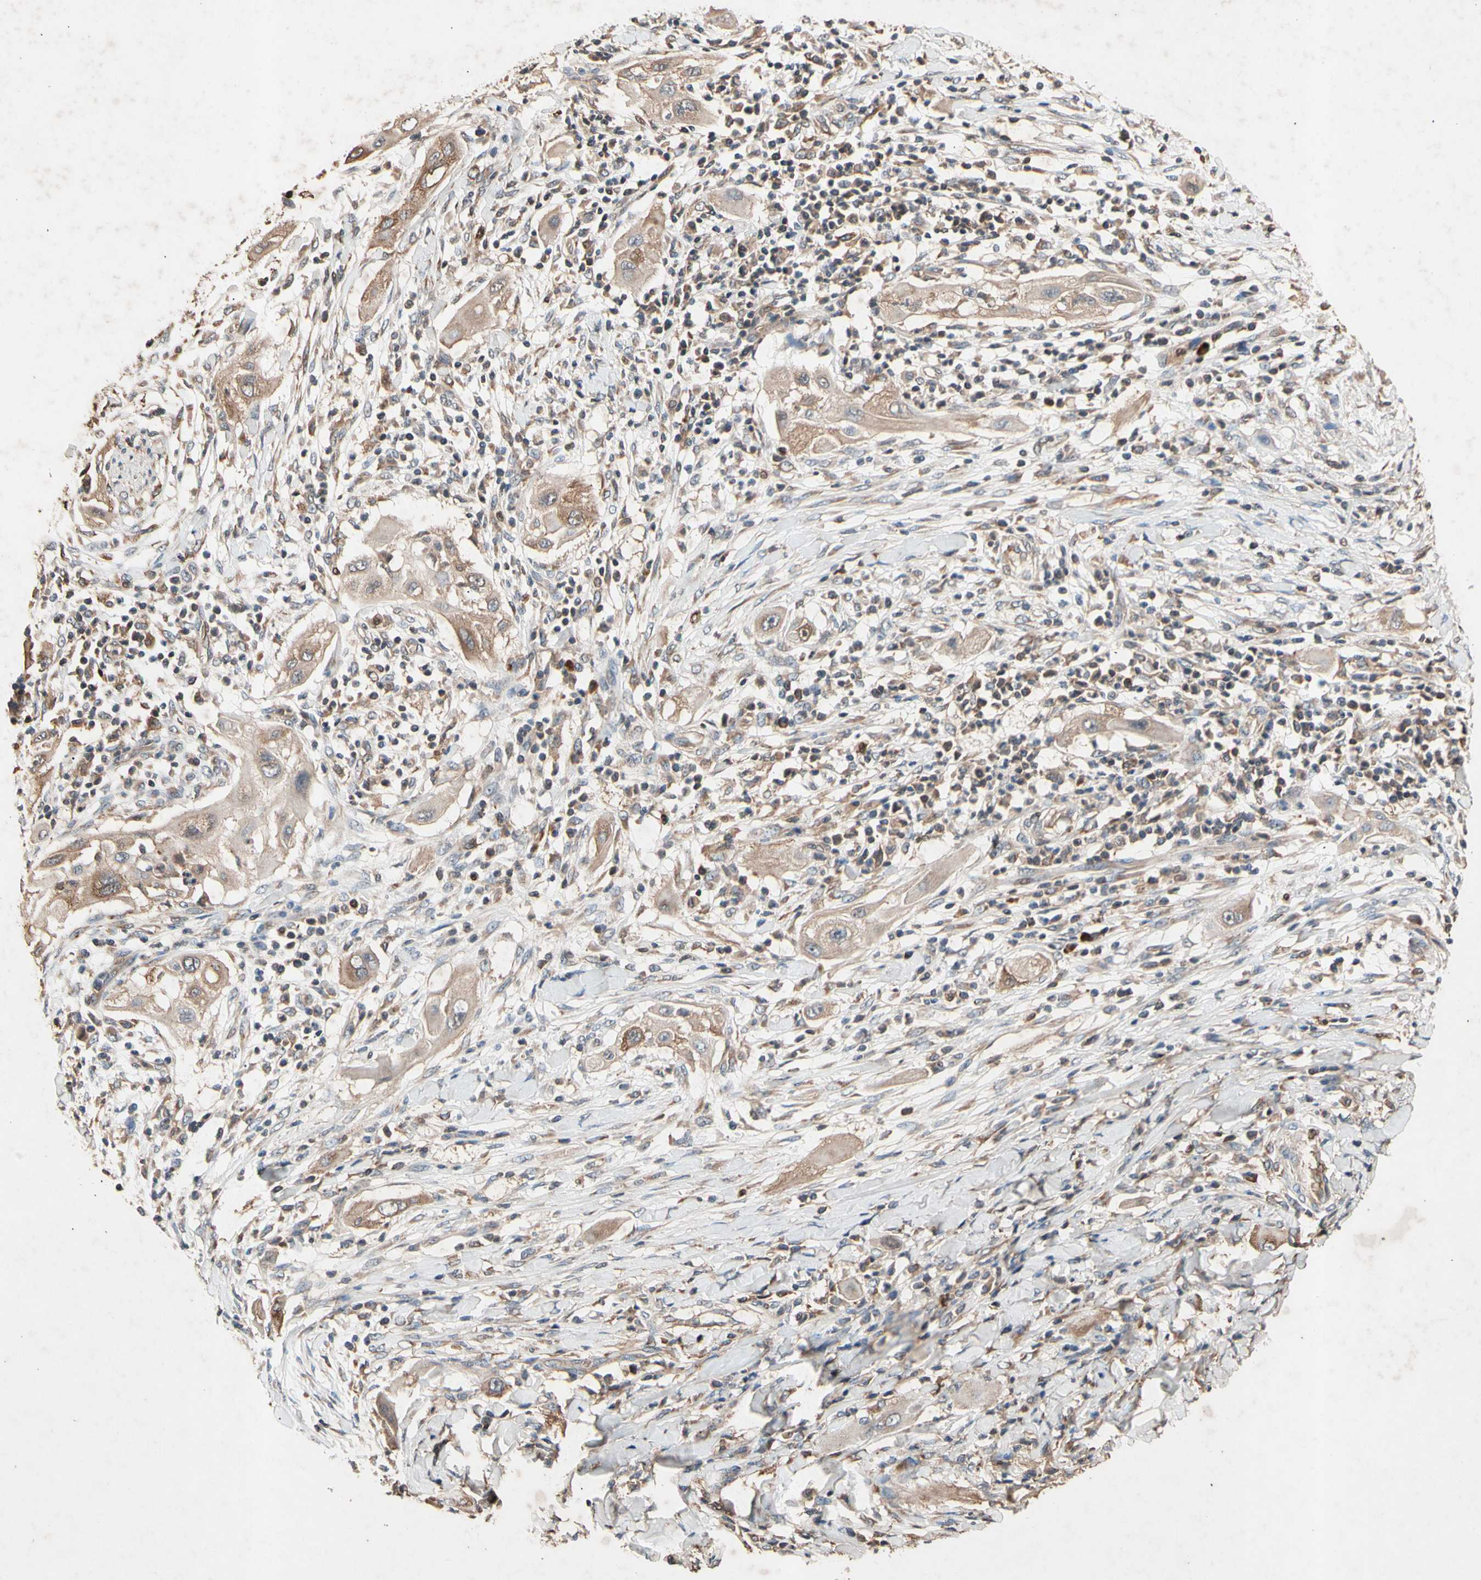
{"staining": {"intensity": "moderate", "quantity": ">75%", "location": "cytoplasmic/membranous"}, "tissue": "lung cancer", "cell_type": "Tumor cells", "image_type": "cancer", "snomed": [{"axis": "morphology", "description": "Squamous cell carcinoma, NOS"}, {"axis": "topography", "description": "Lung"}], "caption": "DAB immunohistochemical staining of human lung squamous cell carcinoma displays moderate cytoplasmic/membranous protein positivity in approximately >75% of tumor cells.", "gene": "PRDX4", "patient": {"sex": "female", "age": 47}}